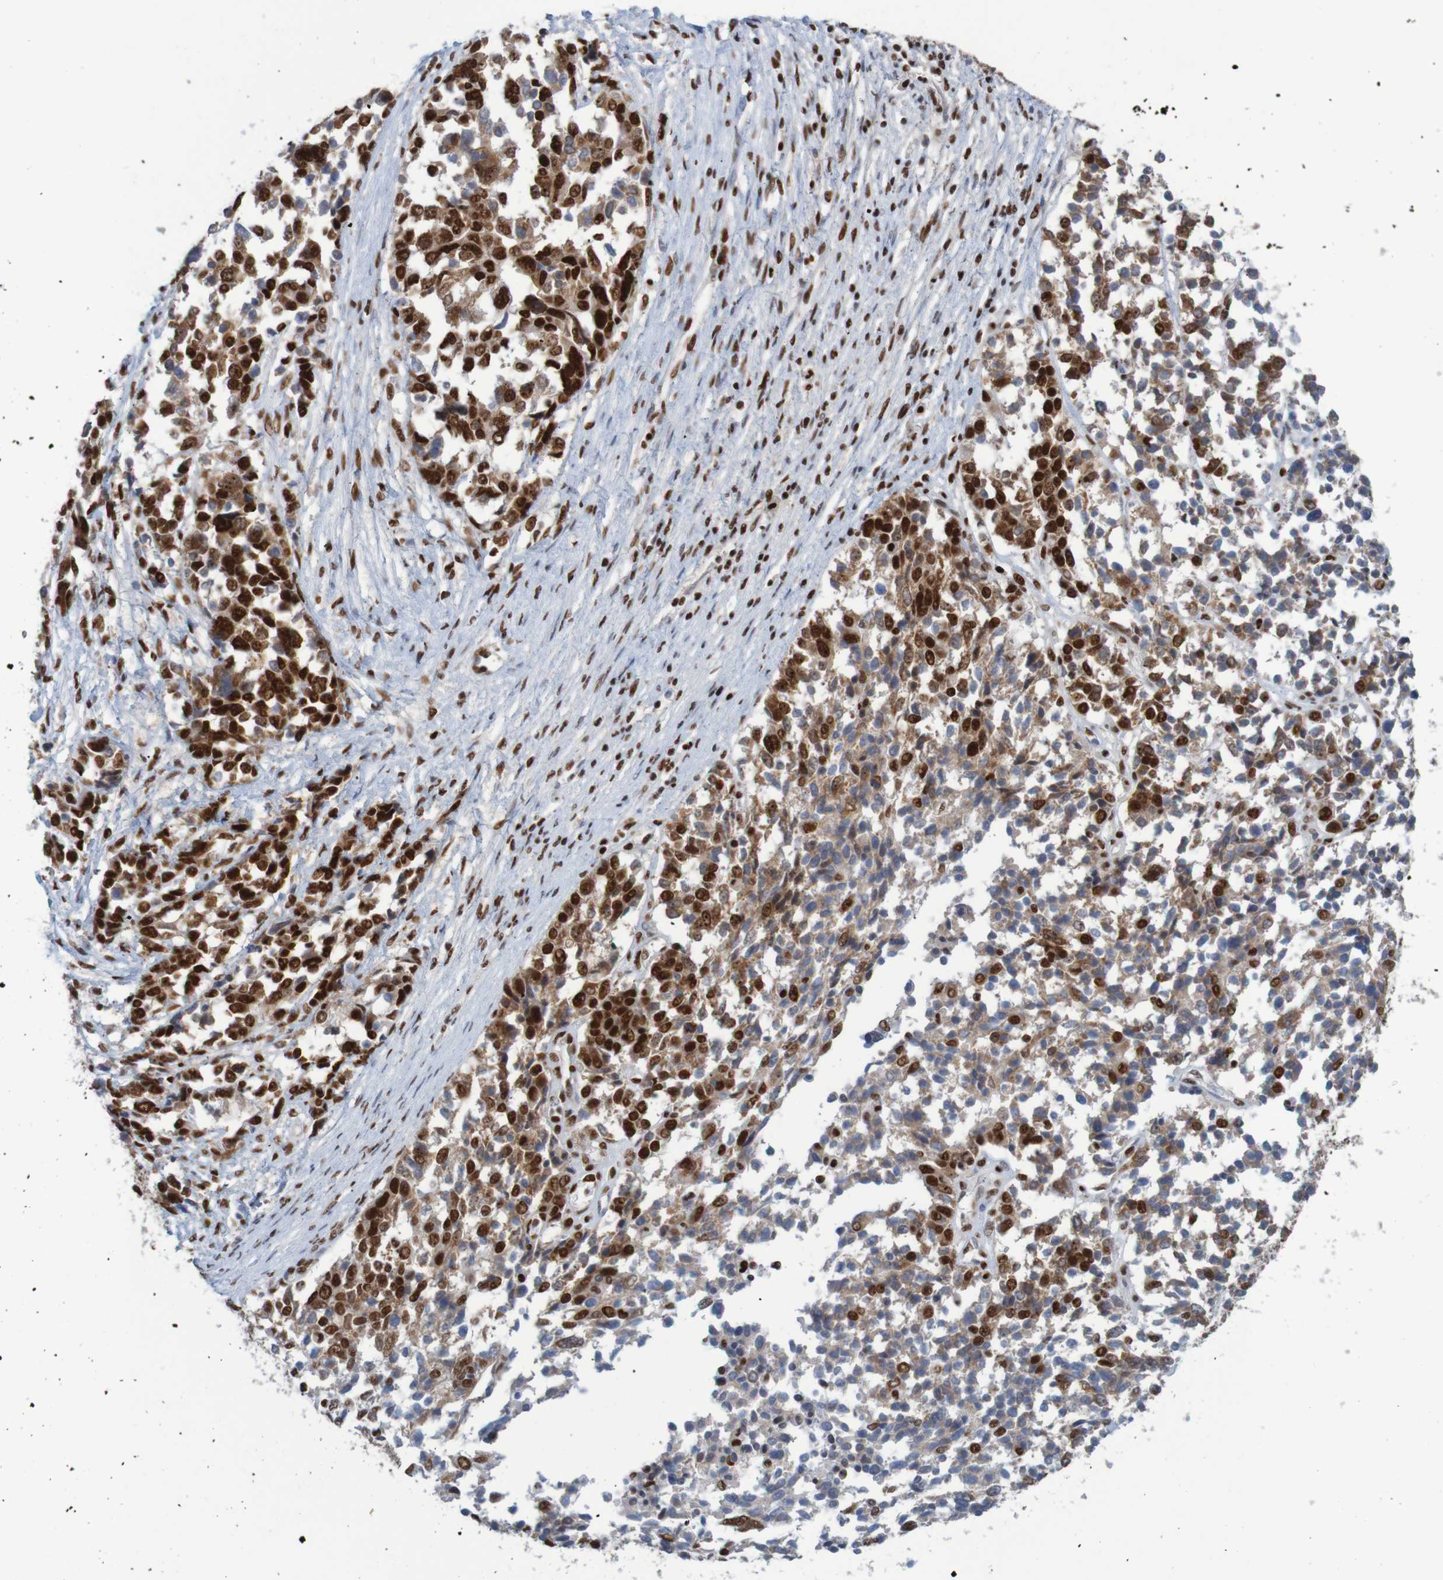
{"staining": {"intensity": "strong", "quantity": ">75%", "location": "nuclear"}, "tissue": "ovarian cancer", "cell_type": "Tumor cells", "image_type": "cancer", "snomed": [{"axis": "morphology", "description": "Cystadenocarcinoma, serous, NOS"}, {"axis": "topography", "description": "Ovary"}], "caption": "Immunohistochemical staining of ovarian cancer reveals high levels of strong nuclear protein staining in about >75% of tumor cells.", "gene": "THRAP3", "patient": {"sex": "female", "age": 44}}